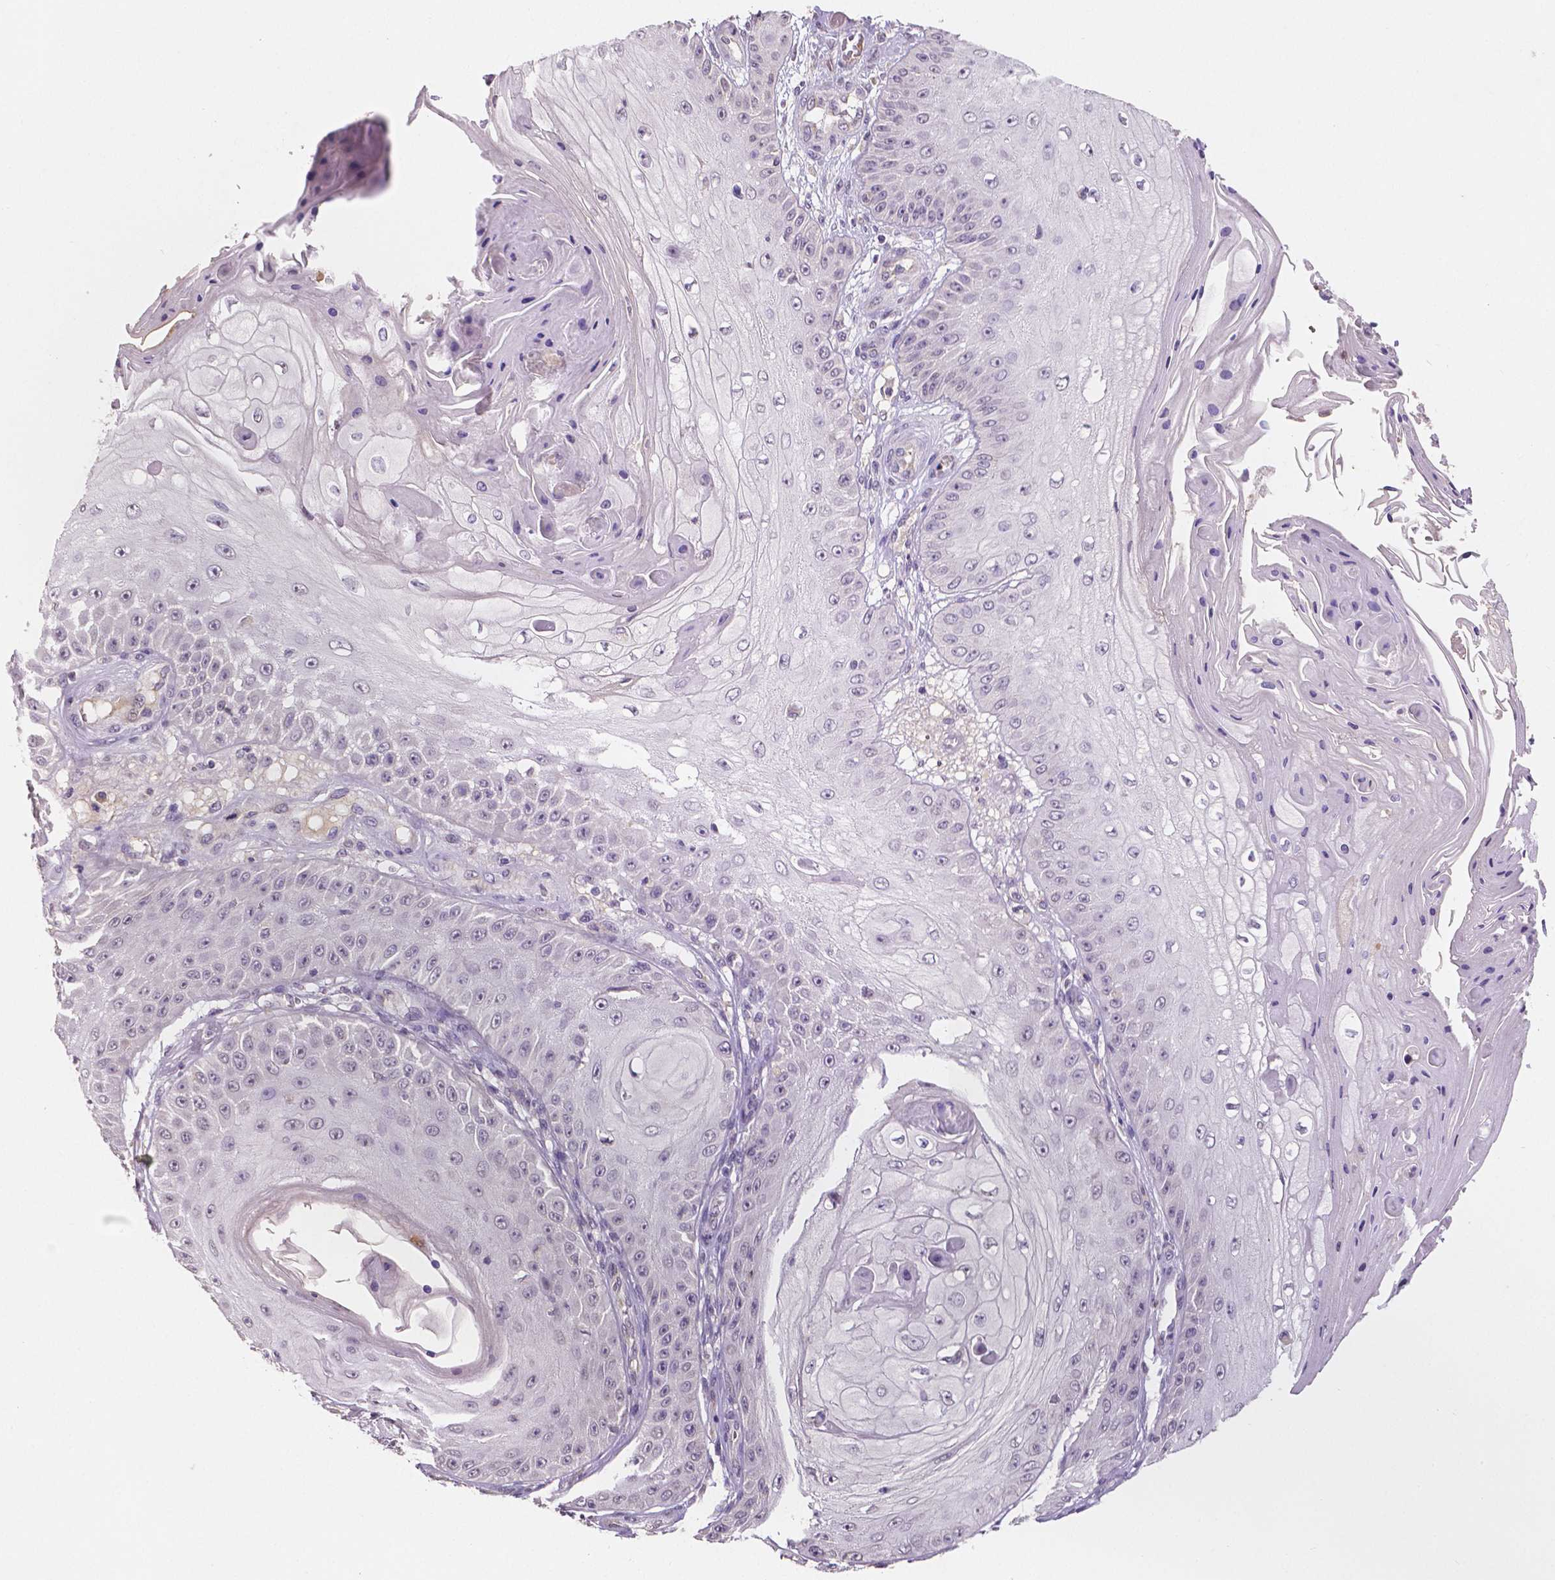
{"staining": {"intensity": "negative", "quantity": "none", "location": "none"}, "tissue": "skin cancer", "cell_type": "Tumor cells", "image_type": "cancer", "snomed": [{"axis": "morphology", "description": "Squamous cell carcinoma, NOS"}, {"axis": "topography", "description": "Skin"}], "caption": "The immunohistochemistry (IHC) image has no significant positivity in tumor cells of squamous cell carcinoma (skin) tissue. (Stains: DAB immunohistochemistry (IHC) with hematoxylin counter stain, Microscopy: brightfield microscopy at high magnification).", "gene": "ELAVL2", "patient": {"sex": "male", "age": 70}}